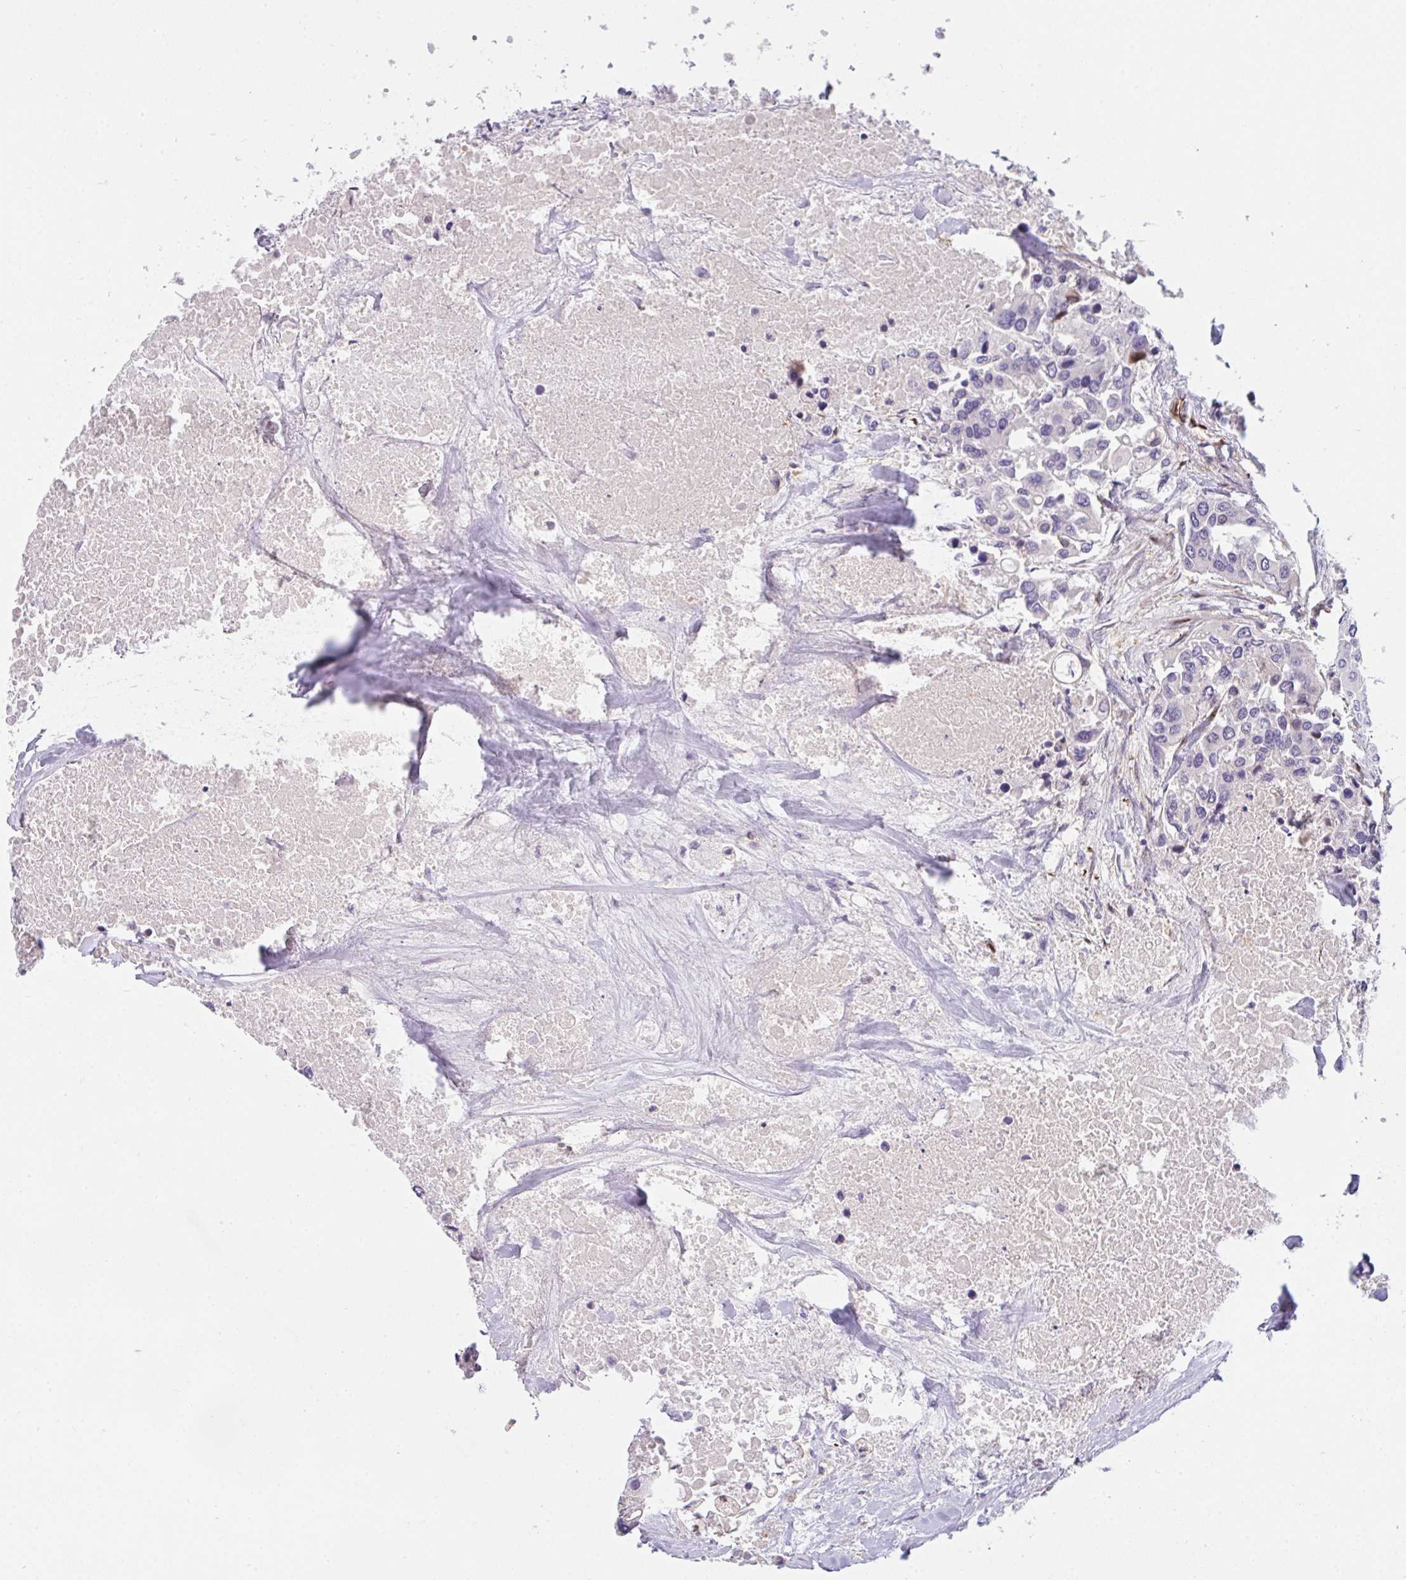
{"staining": {"intensity": "negative", "quantity": "none", "location": "none"}, "tissue": "colorectal cancer", "cell_type": "Tumor cells", "image_type": "cancer", "snomed": [{"axis": "morphology", "description": "Adenocarcinoma, NOS"}, {"axis": "topography", "description": "Colon"}], "caption": "This is an immunohistochemistry (IHC) micrograph of human colorectal cancer (adenocarcinoma). There is no expression in tumor cells.", "gene": "COX7B", "patient": {"sex": "male", "age": 77}}